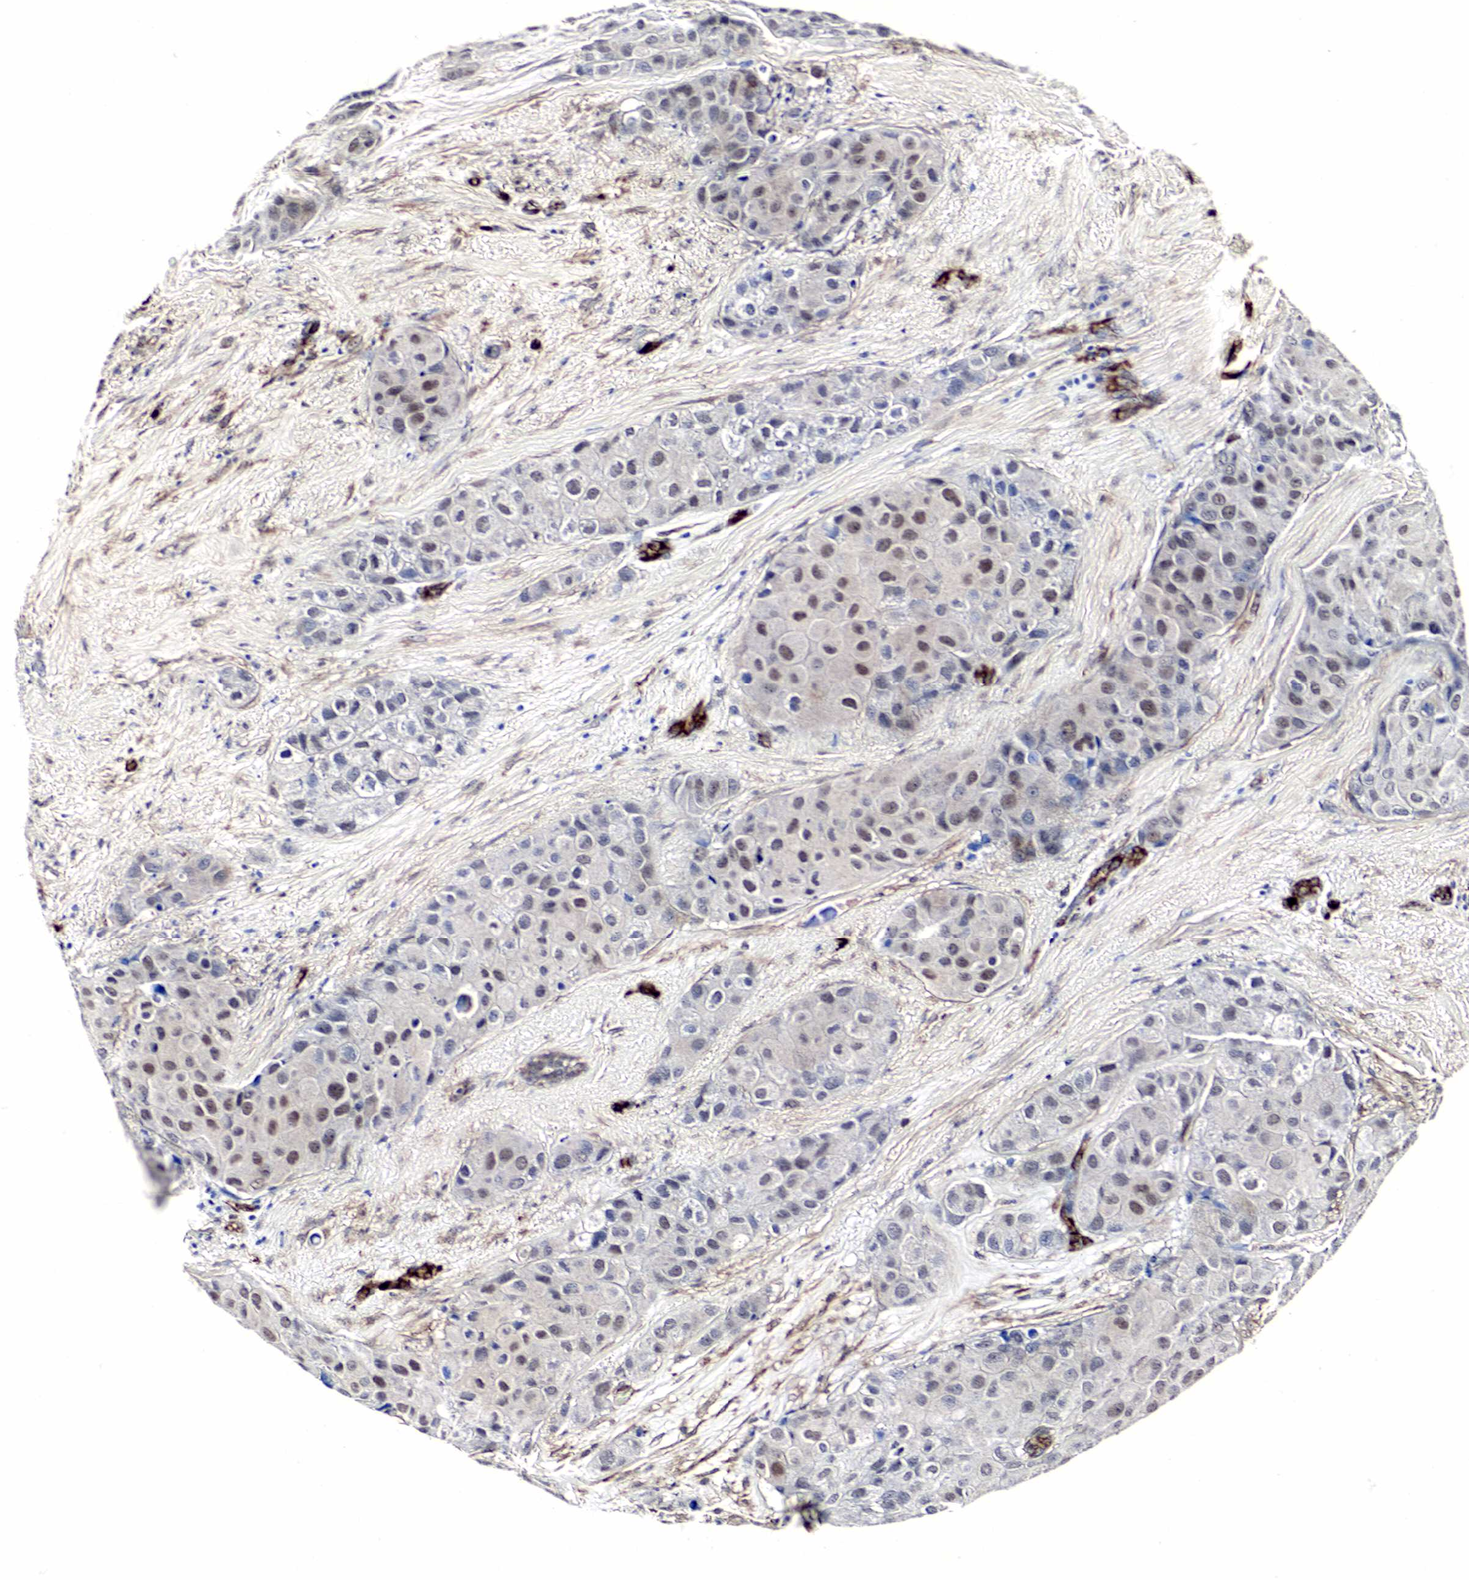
{"staining": {"intensity": "moderate", "quantity": "<25%", "location": "nuclear"}, "tissue": "breast cancer", "cell_type": "Tumor cells", "image_type": "cancer", "snomed": [{"axis": "morphology", "description": "Duct carcinoma"}, {"axis": "topography", "description": "Breast"}], "caption": "Human invasive ductal carcinoma (breast) stained for a protein (brown) exhibits moderate nuclear positive positivity in approximately <25% of tumor cells.", "gene": "SPIN1", "patient": {"sex": "female", "age": 68}}